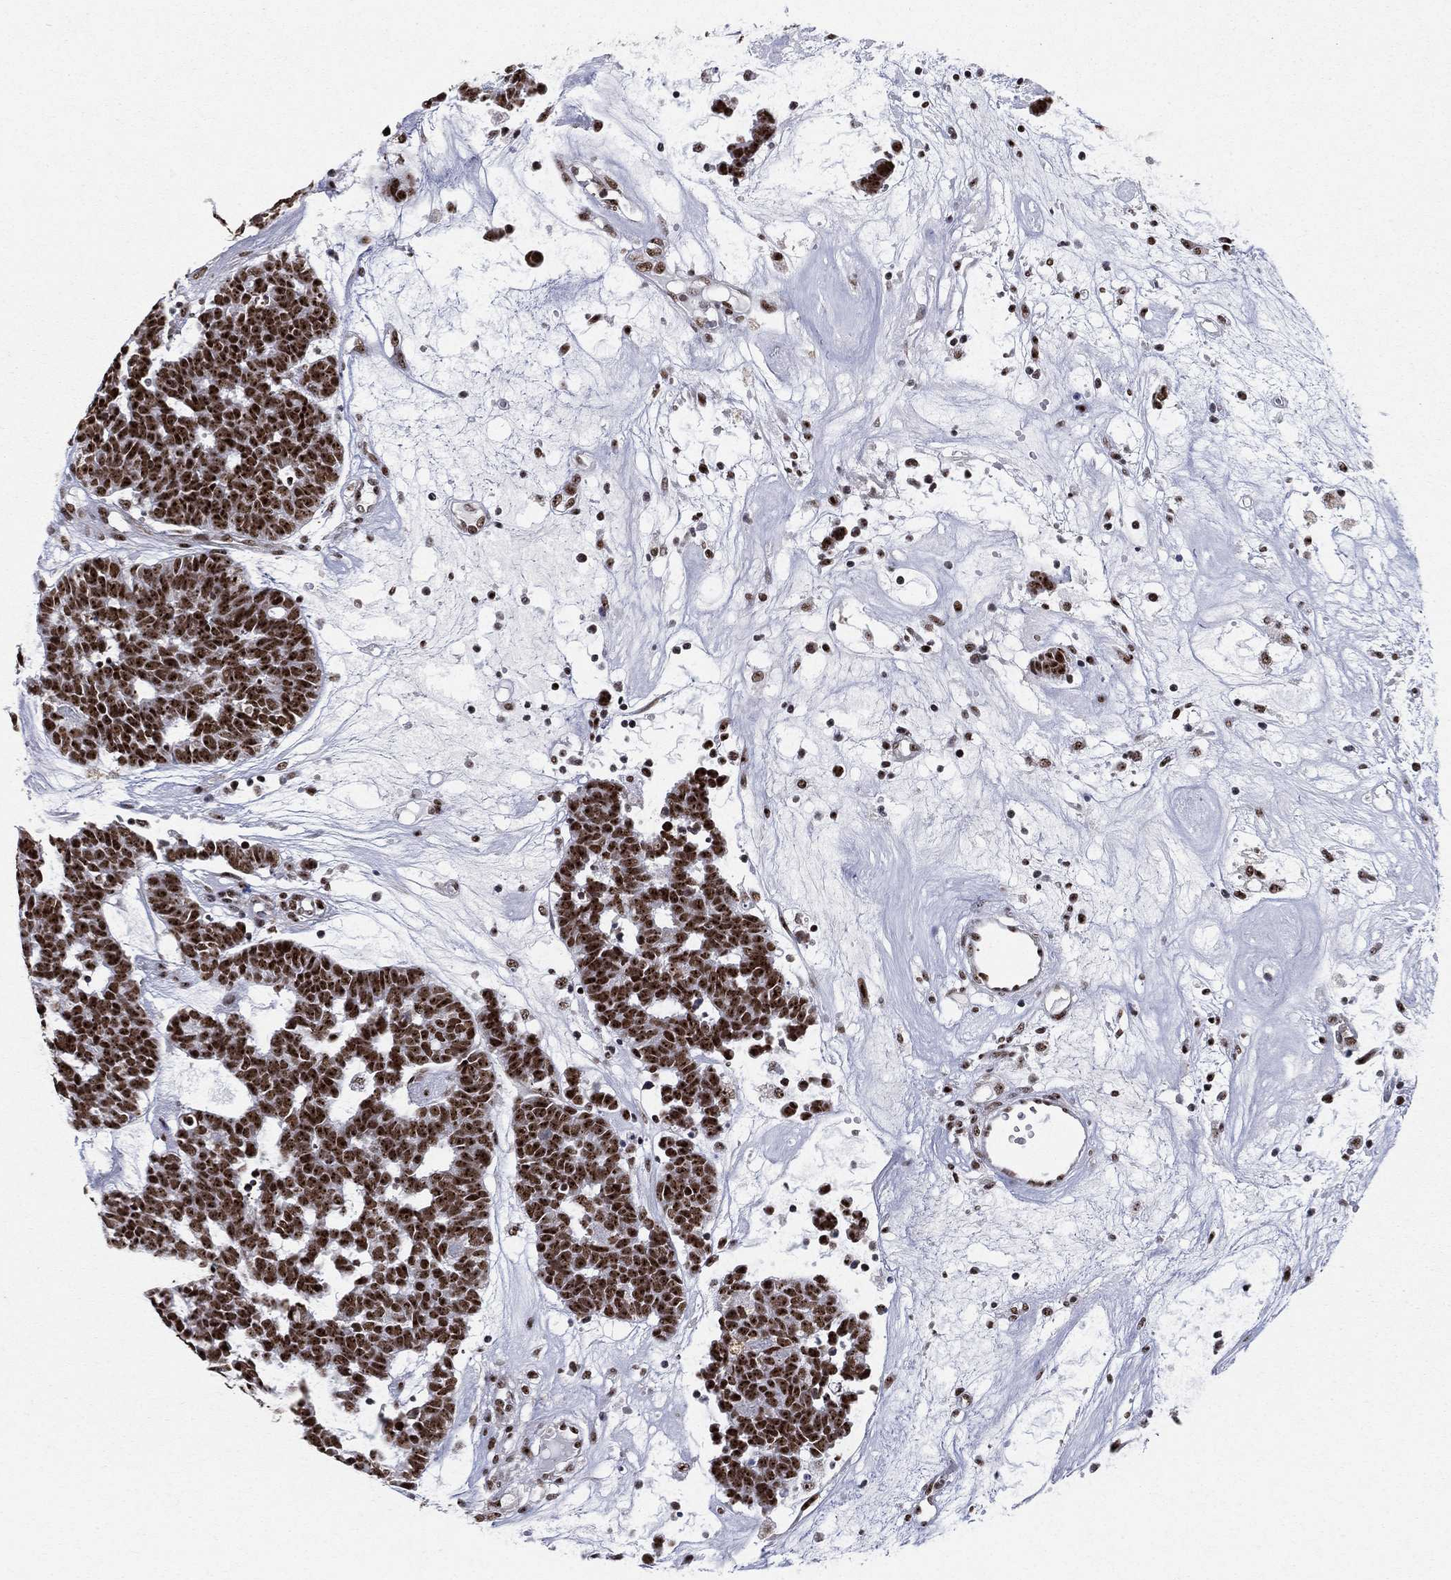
{"staining": {"intensity": "strong", "quantity": ">75%", "location": "nuclear"}, "tissue": "head and neck cancer", "cell_type": "Tumor cells", "image_type": "cancer", "snomed": [{"axis": "morphology", "description": "Adenocarcinoma, NOS"}, {"axis": "topography", "description": "Head-Neck"}], "caption": "Immunohistochemistry (IHC) of adenocarcinoma (head and neck) shows high levels of strong nuclear staining in about >75% of tumor cells.", "gene": "DDX27", "patient": {"sex": "female", "age": 81}}